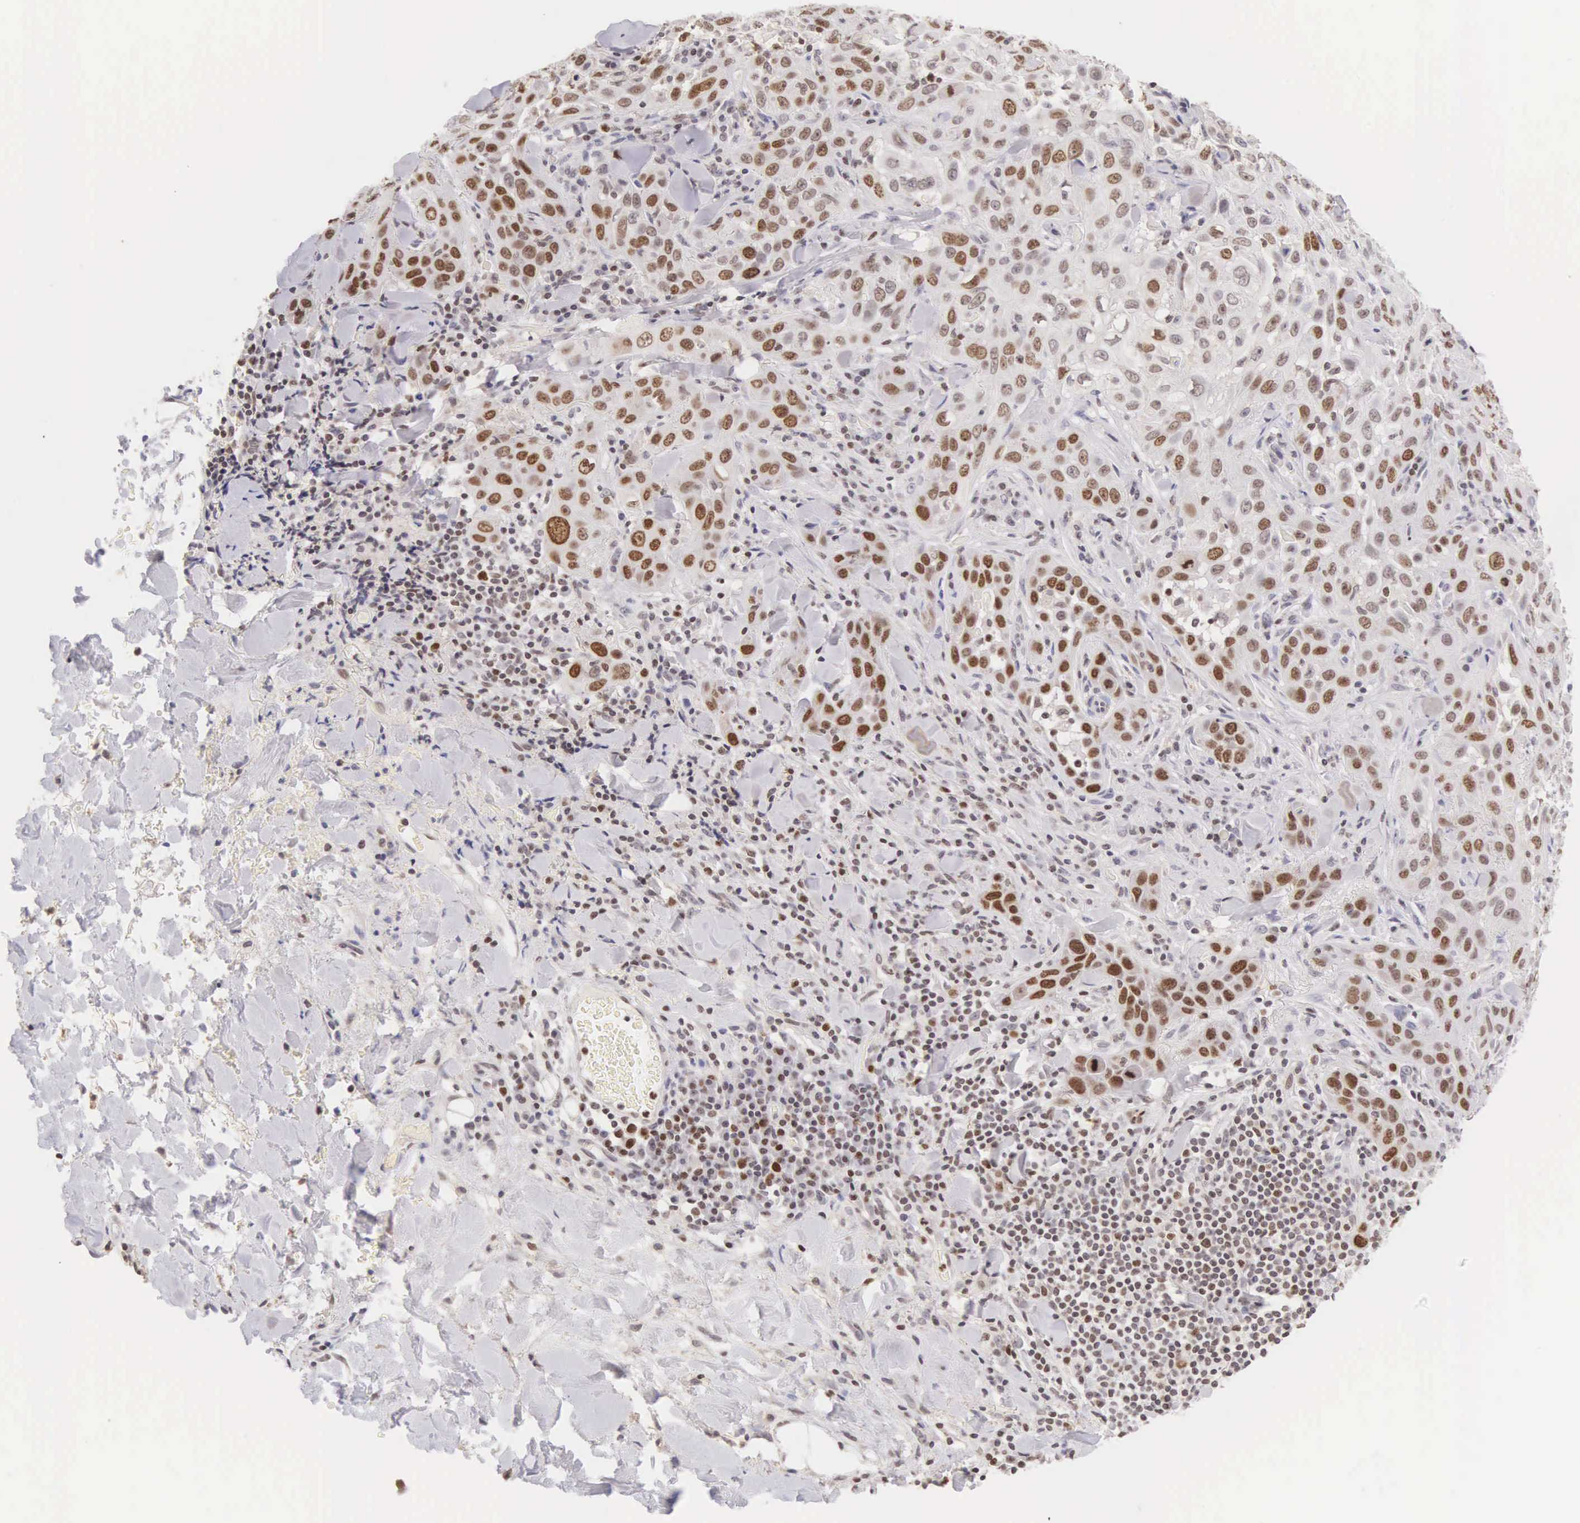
{"staining": {"intensity": "moderate", "quantity": "25%-75%", "location": "nuclear"}, "tissue": "skin cancer", "cell_type": "Tumor cells", "image_type": "cancer", "snomed": [{"axis": "morphology", "description": "Squamous cell carcinoma, NOS"}, {"axis": "topography", "description": "Skin"}], "caption": "Brown immunohistochemical staining in squamous cell carcinoma (skin) exhibits moderate nuclear staining in approximately 25%-75% of tumor cells.", "gene": "VRK1", "patient": {"sex": "male", "age": 84}}